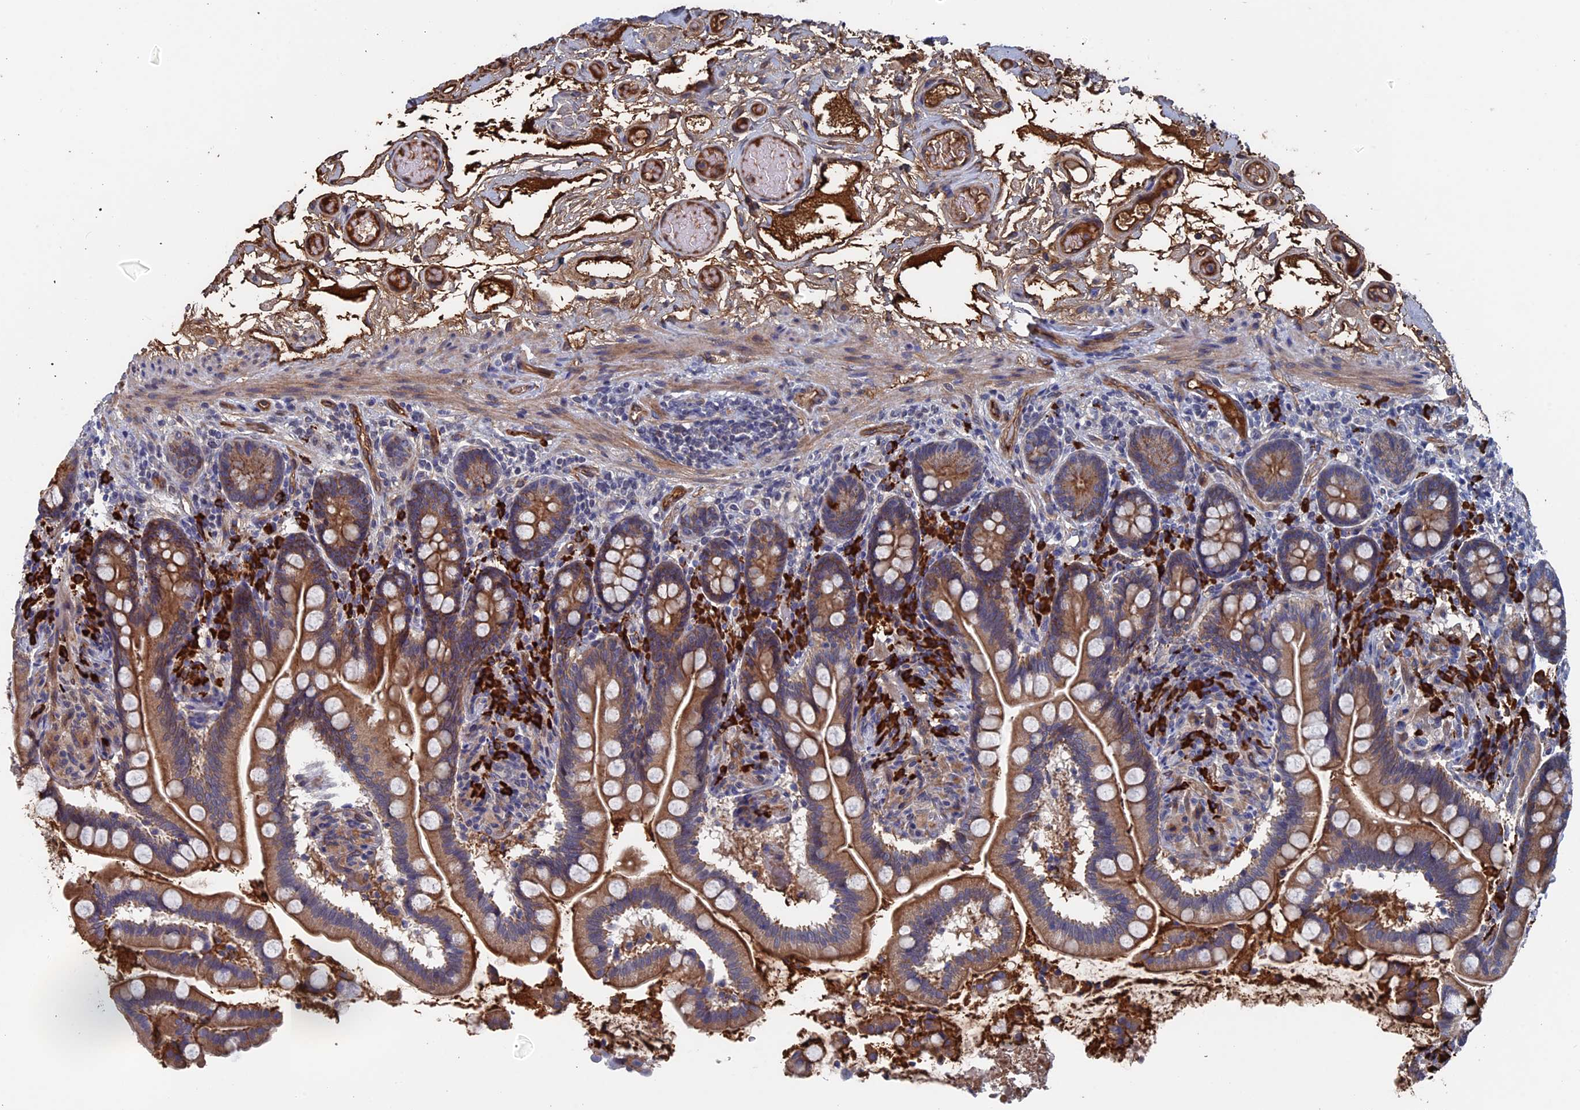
{"staining": {"intensity": "moderate", "quantity": ">75%", "location": "cytoplasmic/membranous"}, "tissue": "small intestine", "cell_type": "Glandular cells", "image_type": "normal", "snomed": [{"axis": "morphology", "description": "Normal tissue, NOS"}, {"axis": "topography", "description": "Small intestine"}], "caption": "Immunohistochemistry photomicrograph of benign human small intestine stained for a protein (brown), which displays medium levels of moderate cytoplasmic/membranous staining in about >75% of glandular cells.", "gene": "RPUSD1", "patient": {"sex": "female", "age": 64}}